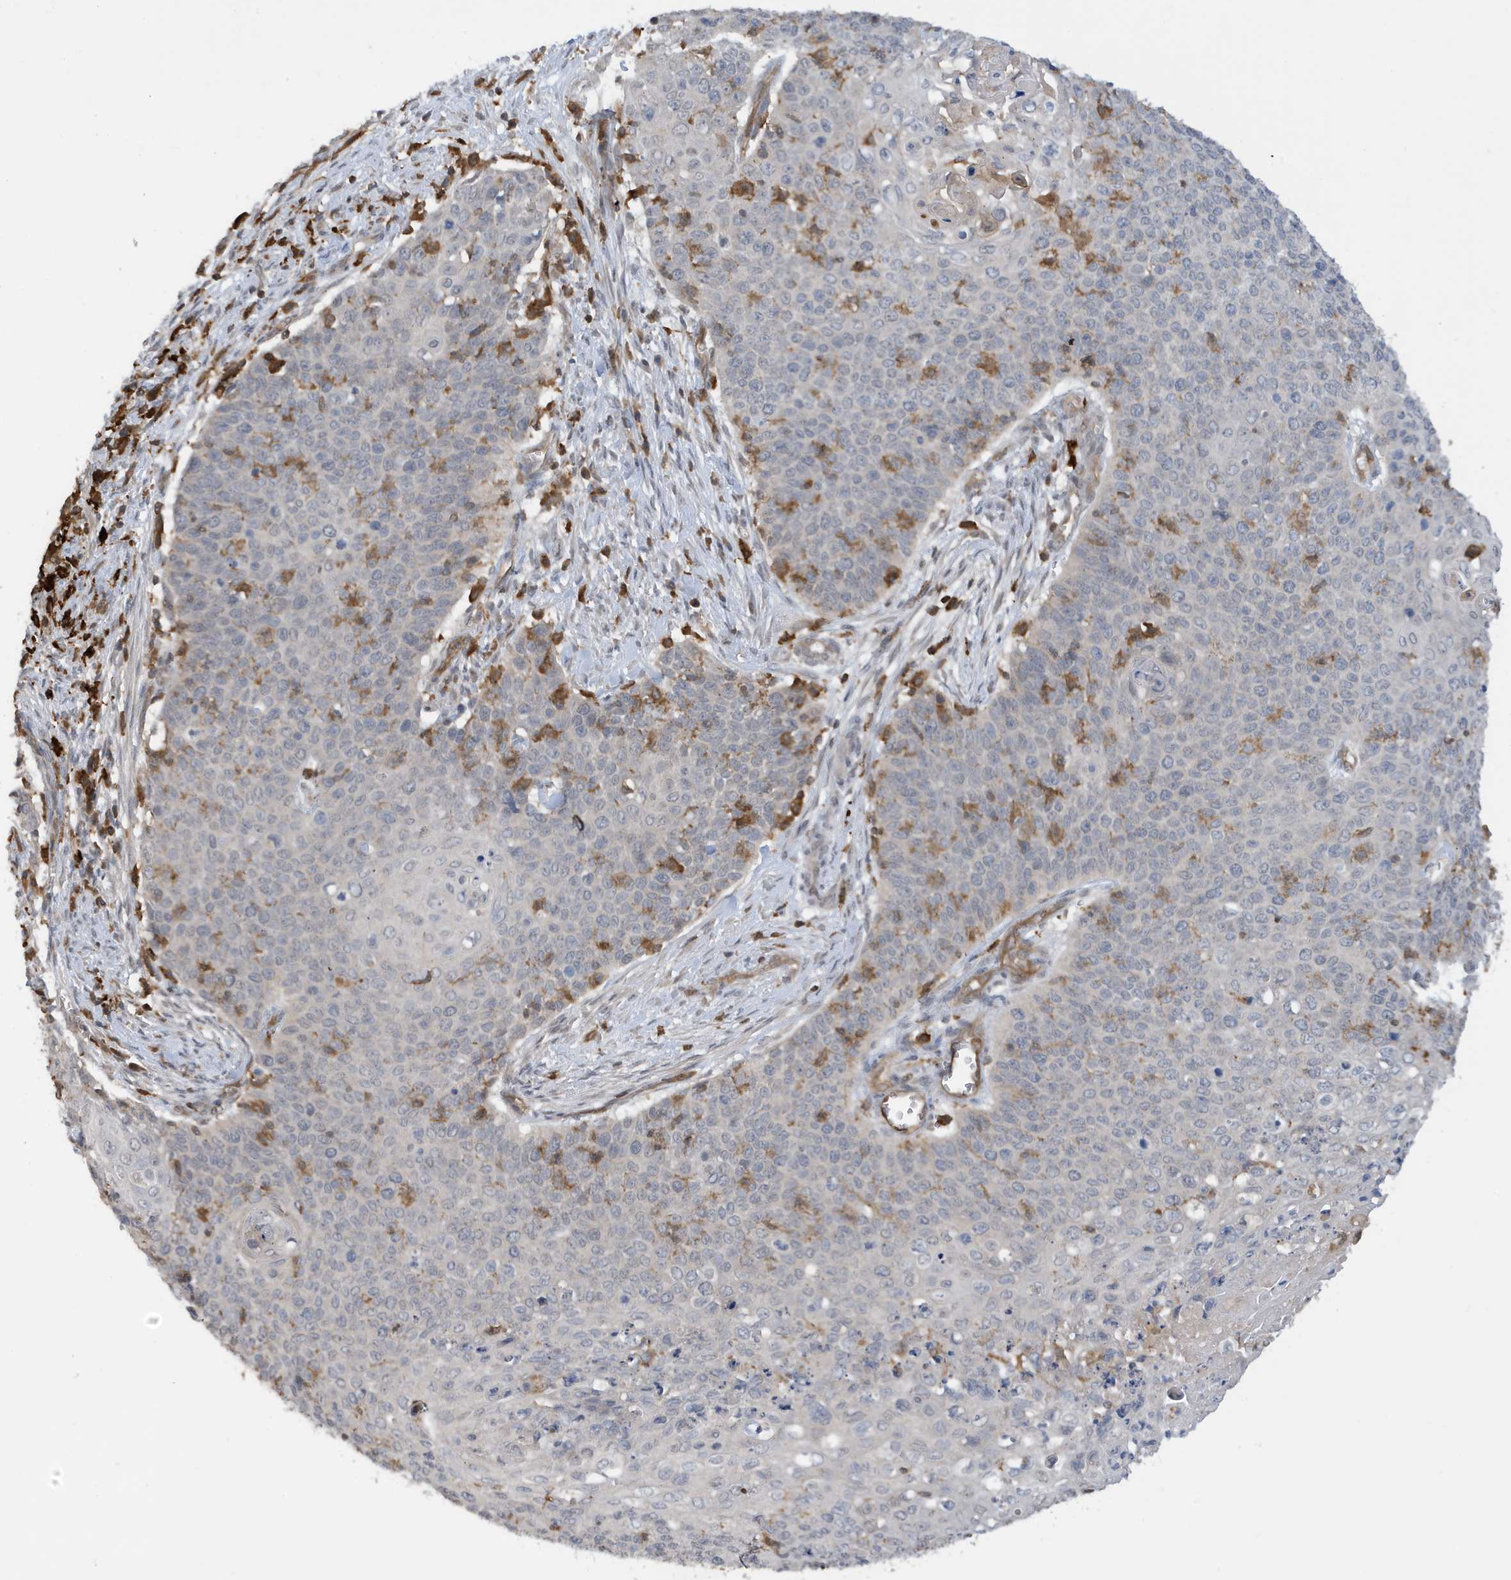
{"staining": {"intensity": "negative", "quantity": "none", "location": "none"}, "tissue": "cervical cancer", "cell_type": "Tumor cells", "image_type": "cancer", "snomed": [{"axis": "morphology", "description": "Squamous cell carcinoma, NOS"}, {"axis": "topography", "description": "Cervix"}], "caption": "Immunohistochemical staining of human cervical cancer (squamous cell carcinoma) reveals no significant positivity in tumor cells.", "gene": "NSUN3", "patient": {"sex": "female", "age": 39}}